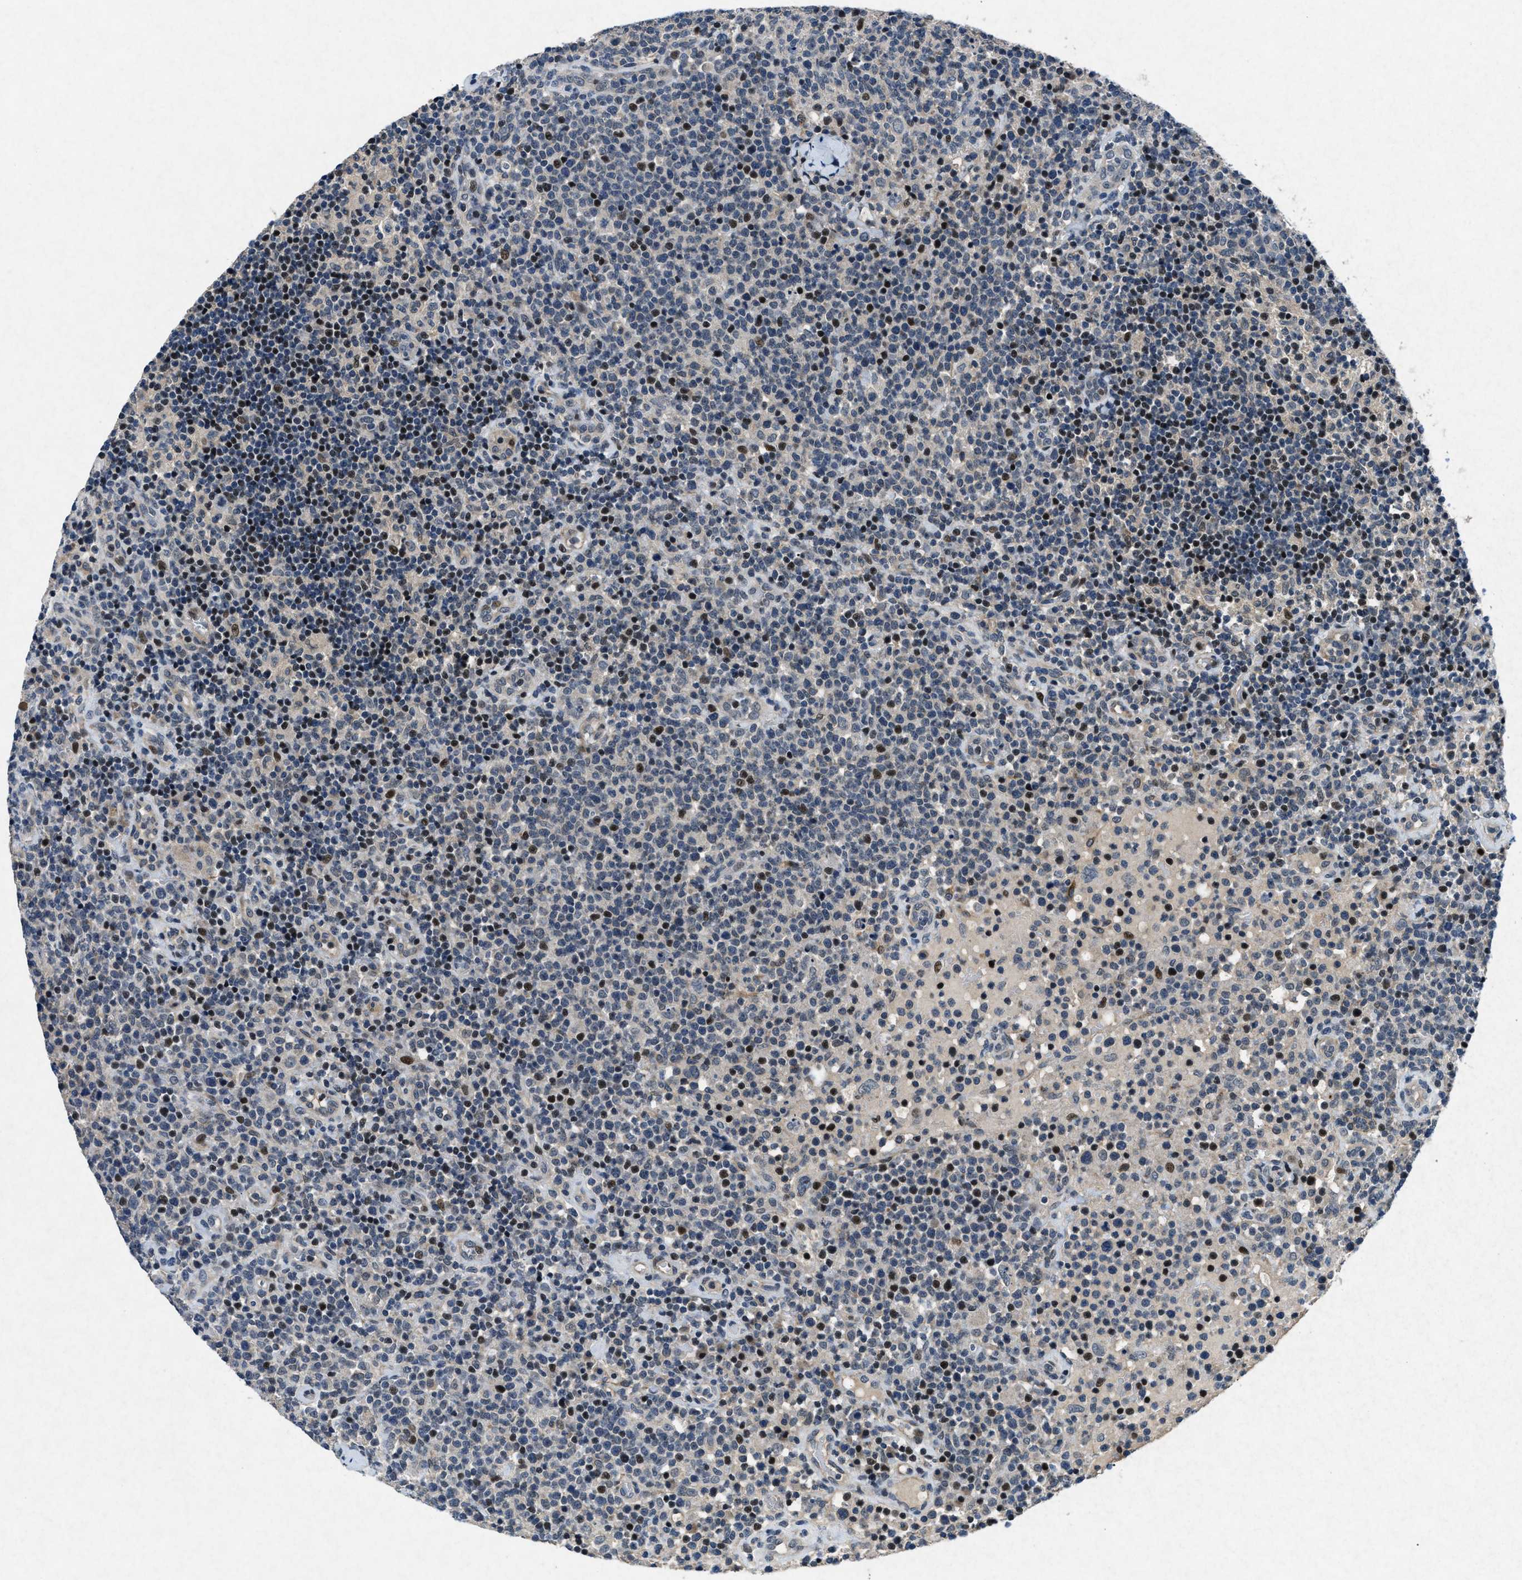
{"staining": {"intensity": "moderate", "quantity": "<25%", "location": "nuclear"}, "tissue": "lymphoma", "cell_type": "Tumor cells", "image_type": "cancer", "snomed": [{"axis": "morphology", "description": "Malignant lymphoma, non-Hodgkin's type, High grade"}, {"axis": "topography", "description": "Lymph node"}], "caption": "Approximately <25% of tumor cells in human lymphoma demonstrate moderate nuclear protein expression as visualized by brown immunohistochemical staining.", "gene": "PHLDA1", "patient": {"sex": "male", "age": 61}}